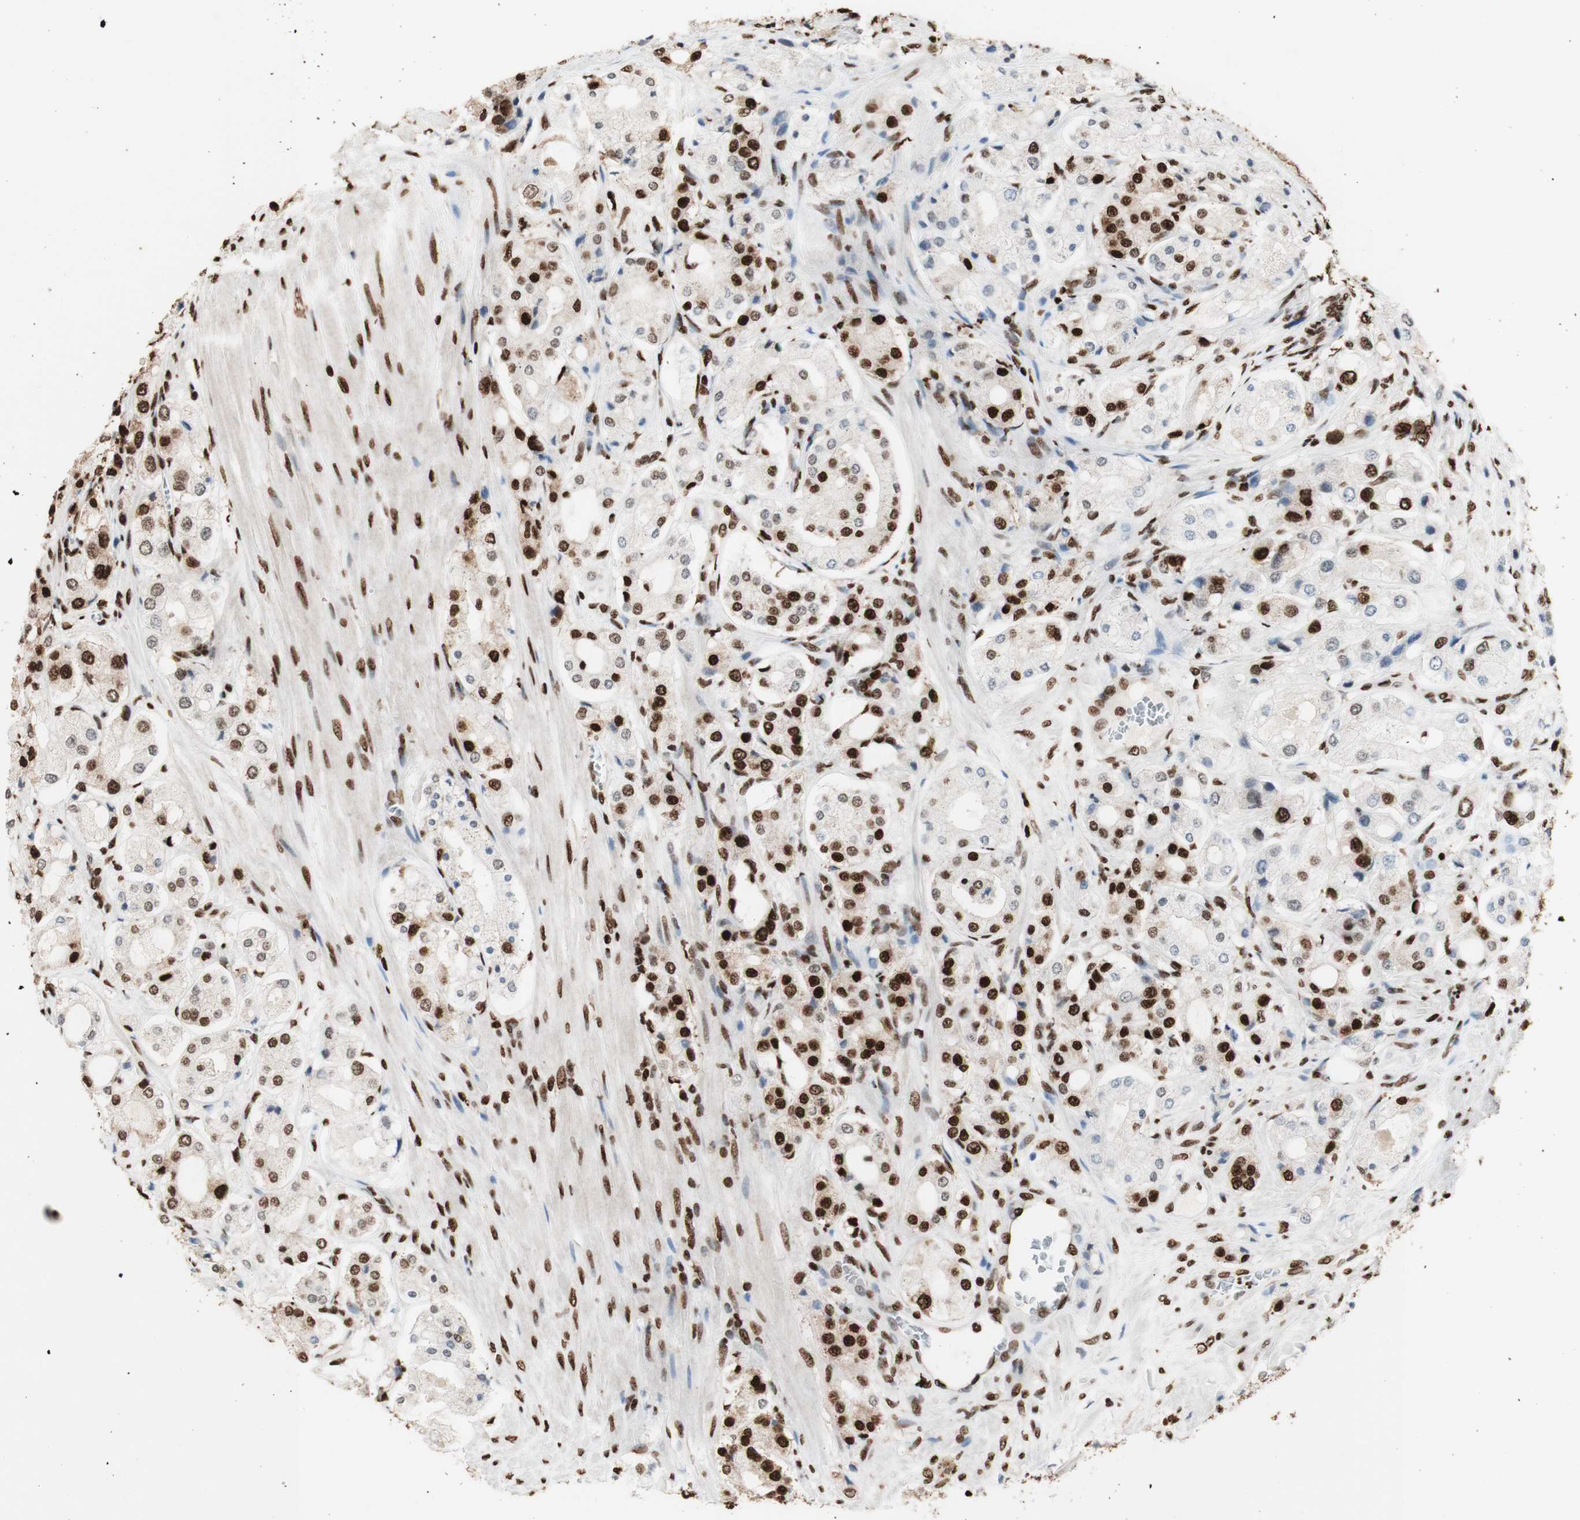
{"staining": {"intensity": "strong", "quantity": ">75%", "location": "cytoplasmic/membranous,nuclear"}, "tissue": "prostate cancer", "cell_type": "Tumor cells", "image_type": "cancer", "snomed": [{"axis": "morphology", "description": "Adenocarcinoma, High grade"}, {"axis": "topography", "description": "Prostate"}], "caption": "Immunohistochemistry (IHC) (DAB (3,3'-diaminobenzidine)) staining of human prostate adenocarcinoma (high-grade) shows strong cytoplasmic/membranous and nuclear protein staining in approximately >75% of tumor cells. The staining was performed using DAB to visualize the protein expression in brown, while the nuclei were stained in blue with hematoxylin (Magnification: 20x).", "gene": "HNRNPA2B1", "patient": {"sex": "male", "age": 65}}